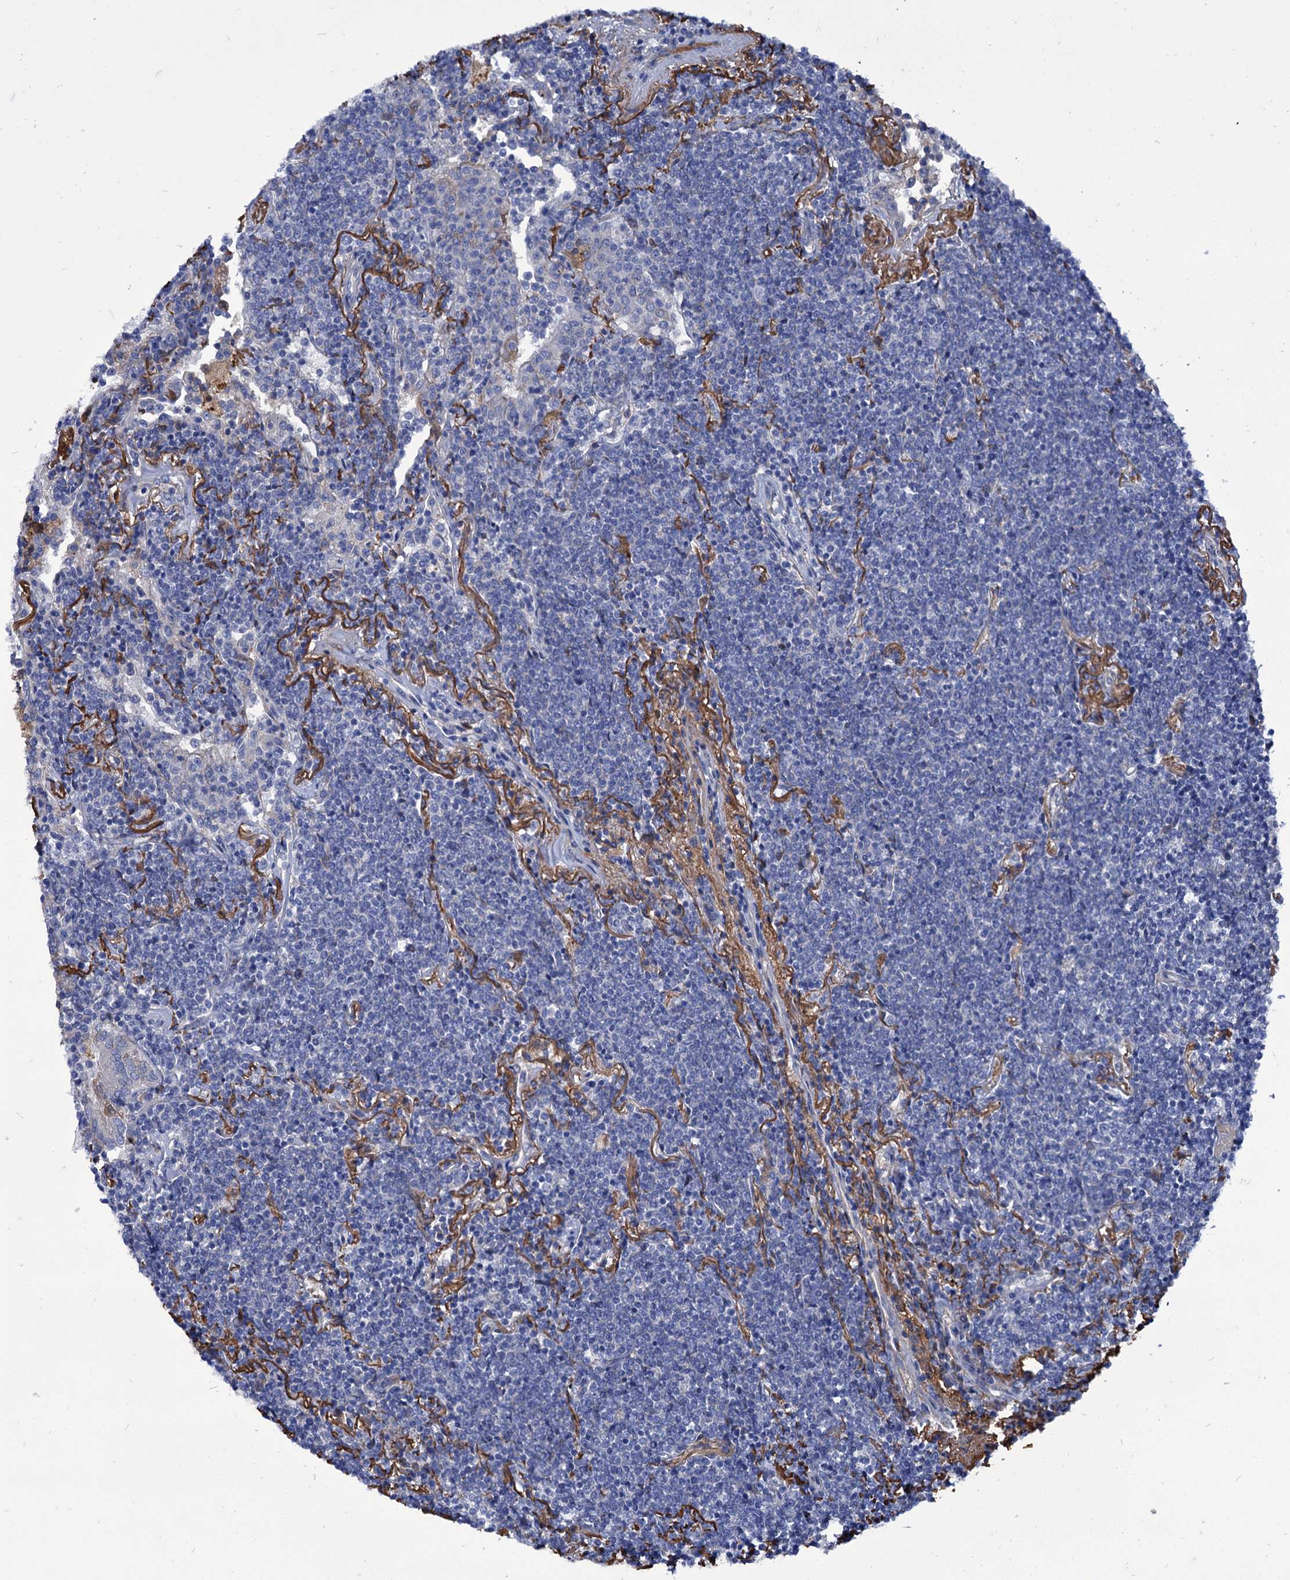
{"staining": {"intensity": "negative", "quantity": "none", "location": "none"}, "tissue": "lymphoma", "cell_type": "Tumor cells", "image_type": "cancer", "snomed": [{"axis": "morphology", "description": "Malignant lymphoma, non-Hodgkin's type, Low grade"}, {"axis": "topography", "description": "Lung"}], "caption": "Histopathology image shows no protein staining in tumor cells of malignant lymphoma, non-Hodgkin's type (low-grade) tissue.", "gene": "AXL", "patient": {"sex": "female", "age": 71}}